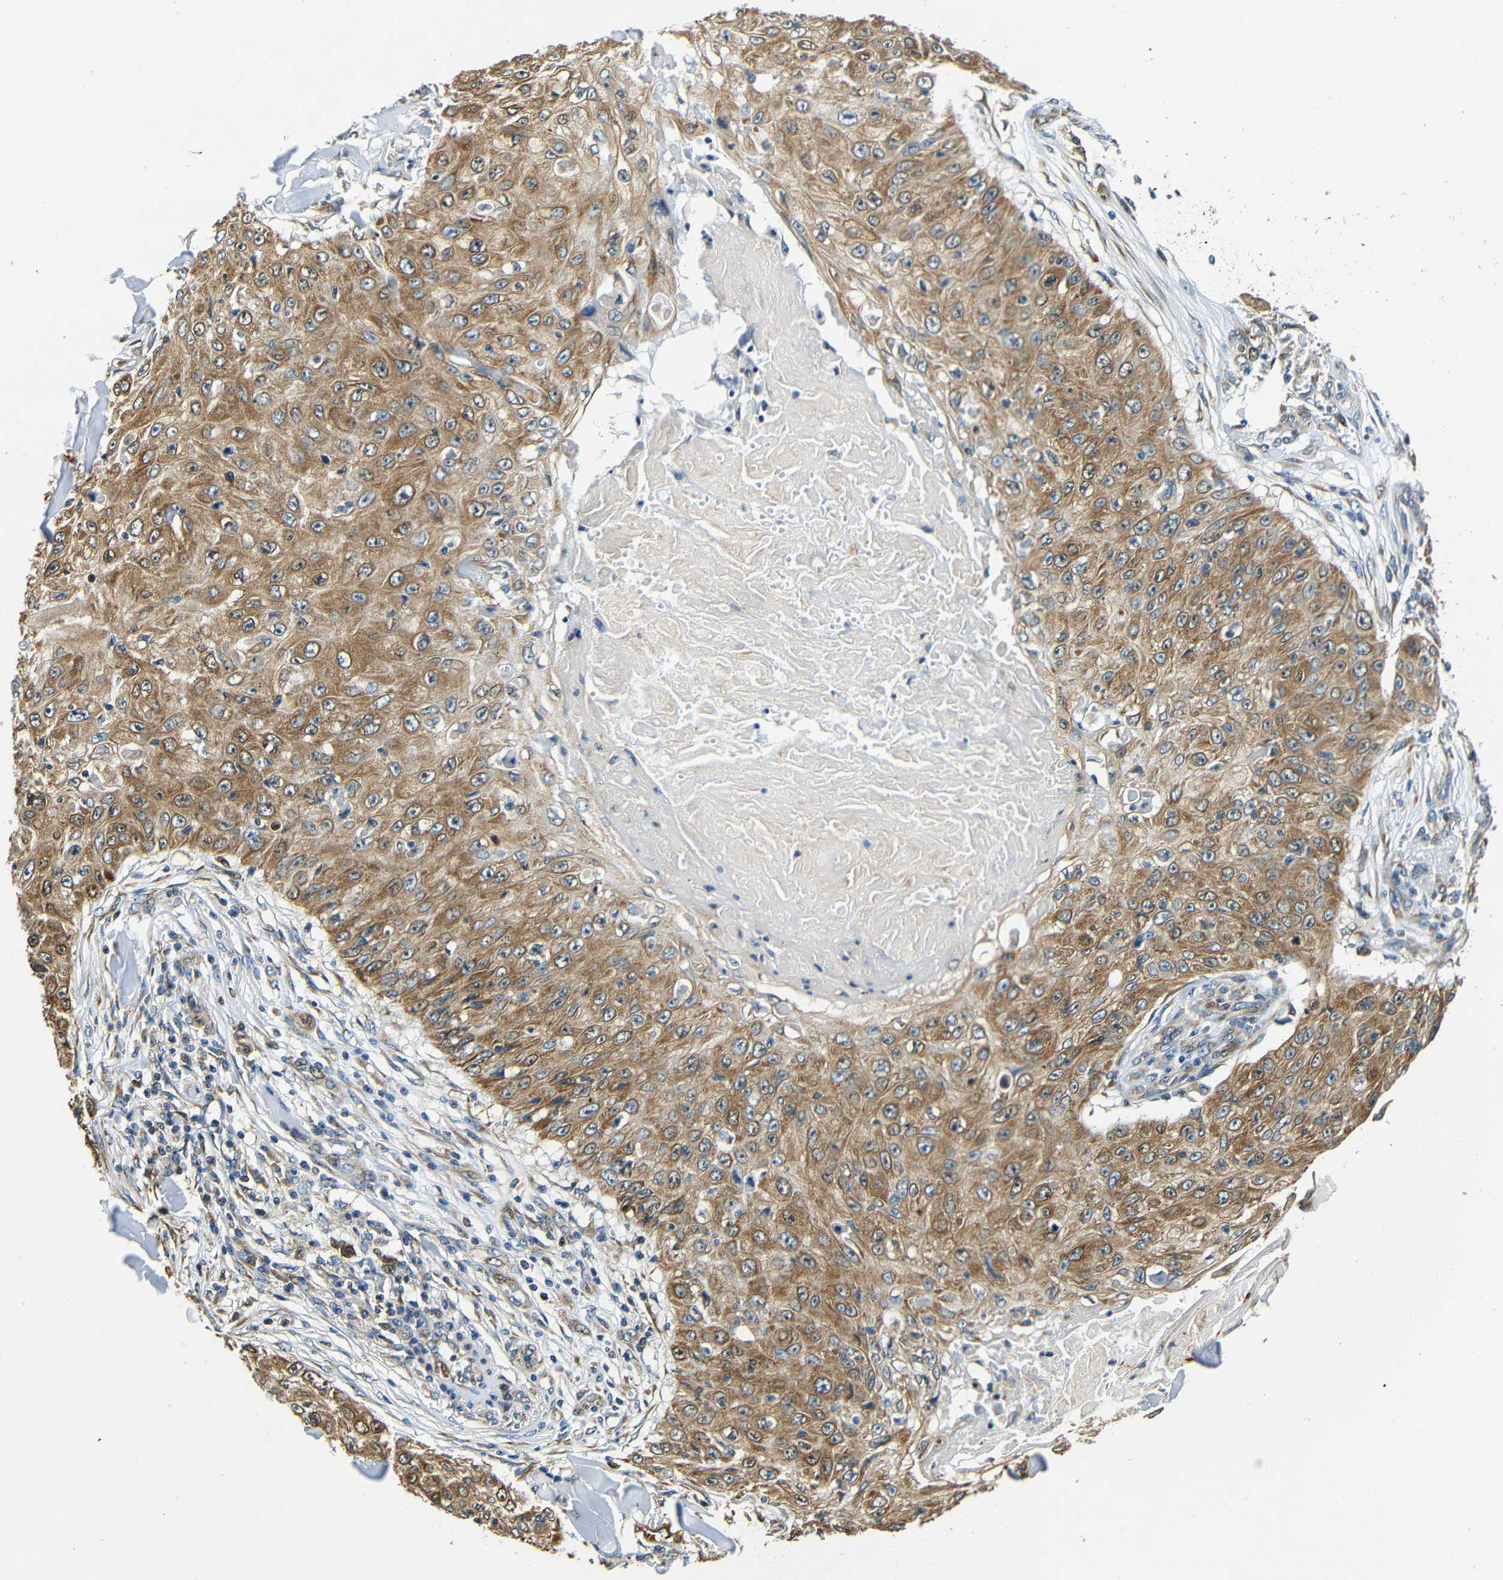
{"staining": {"intensity": "moderate", "quantity": ">75%", "location": "cytoplasmic/membranous"}, "tissue": "skin cancer", "cell_type": "Tumor cells", "image_type": "cancer", "snomed": [{"axis": "morphology", "description": "Squamous cell carcinoma, NOS"}, {"axis": "topography", "description": "Skin"}], "caption": "Immunohistochemical staining of human squamous cell carcinoma (skin) exhibits medium levels of moderate cytoplasmic/membranous positivity in about >75% of tumor cells.", "gene": "VAPB", "patient": {"sex": "male", "age": 86}}